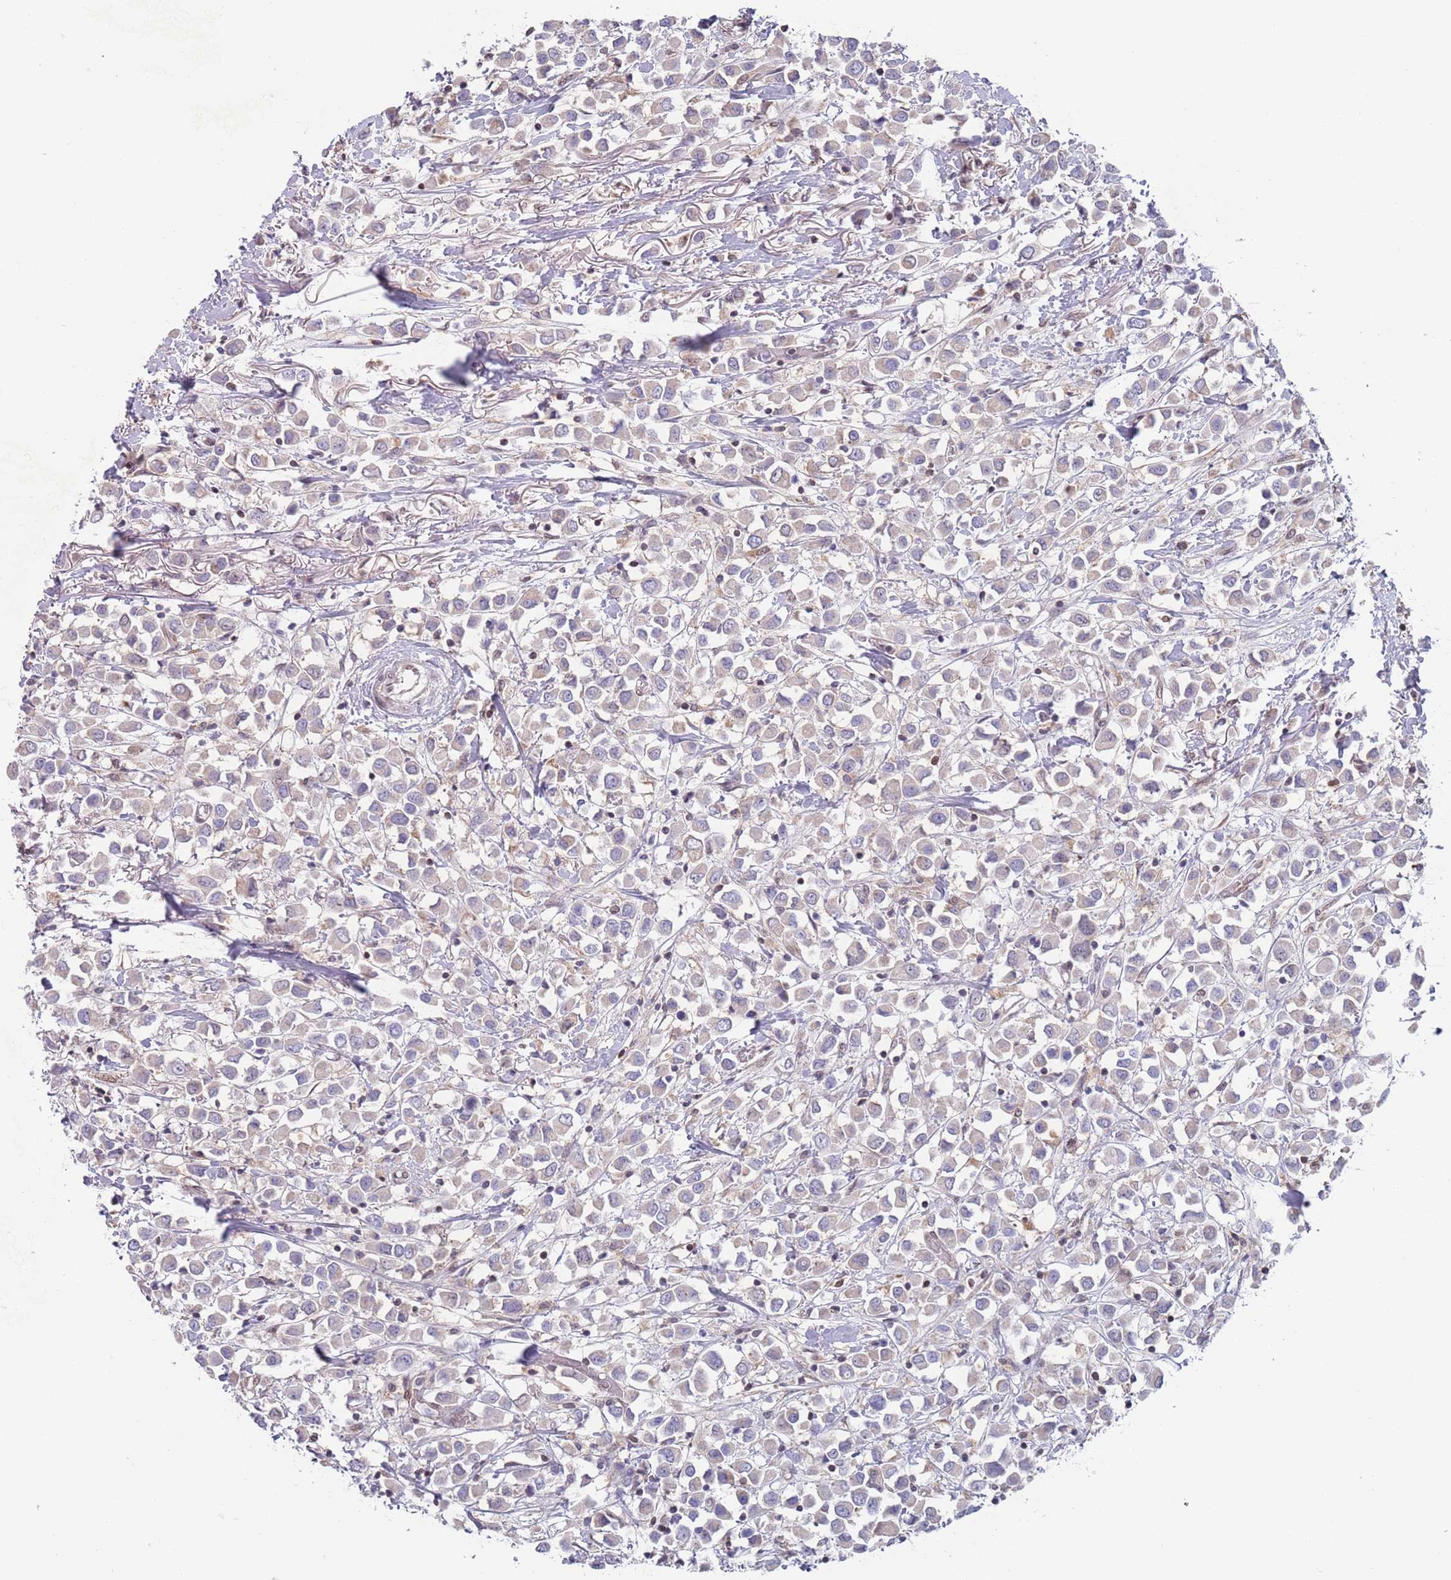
{"staining": {"intensity": "negative", "quantity": "none", "location": "none"}, "tissue": "breast cancer", "cell_type": "Tumor cells", "image_type": "cancer", "snomed": [{"axis": "morphology", "description": "Duct carcinoma"}, {"axis": "topography", "description": "Breast"}], "caption": "This is an immunohistochemistry image of intraductal carcinoma (breast). There is no staining in tumor cells.", "gene": "MFSD12", "patient": {"sex": "female", "age": 61}}